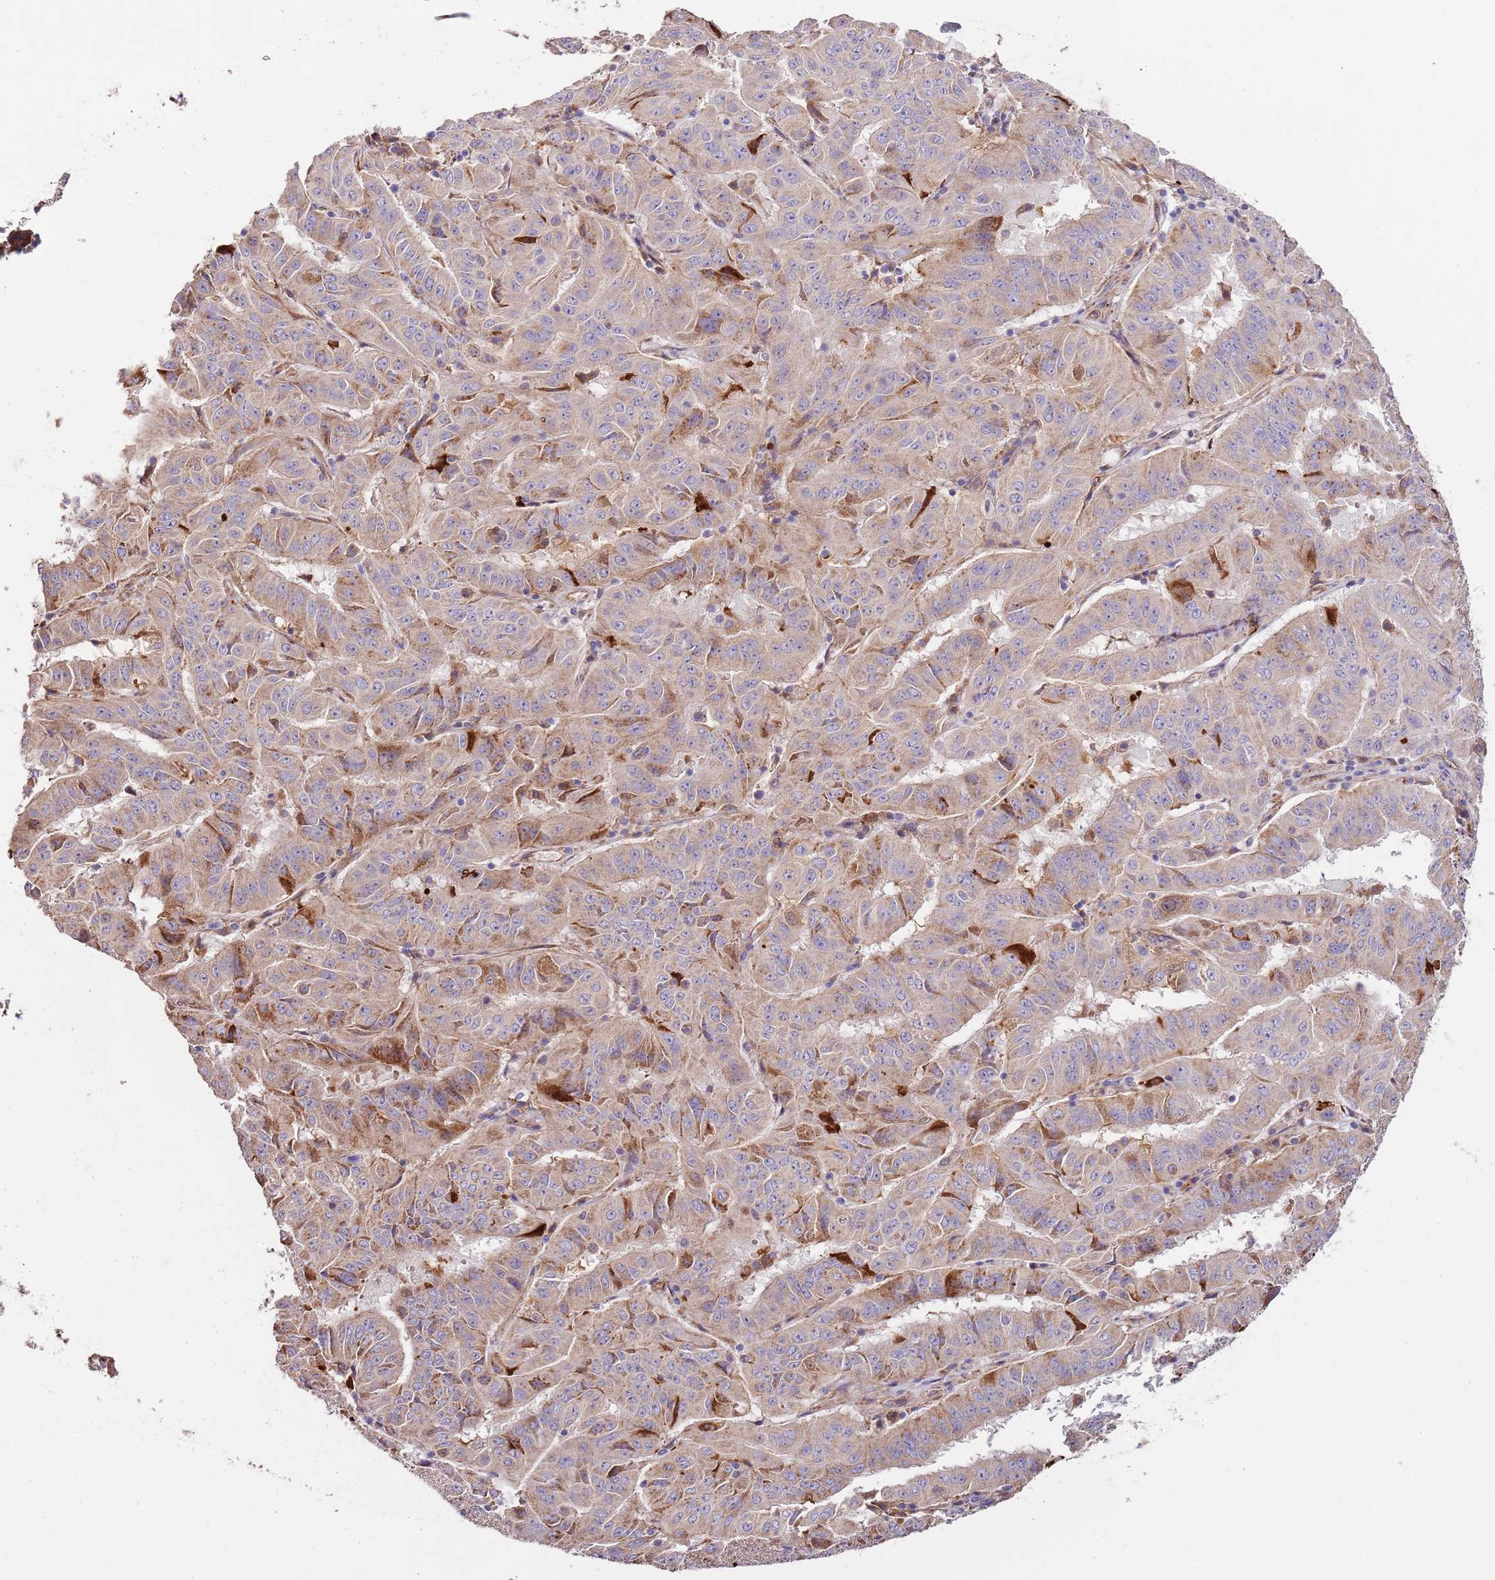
{"staining": {"intensity": "moderate", "quantity": "25%-75%", "location": "cytoplasmic/membranous"}, "tissue": "pancreatic cancer", "cell_type": "Tumor cells", "image_type": "cancer", "snomed": [{"axis": "morphology", "description": "Adenocarcinoma, NOS"}, {"axis": "topography", "description": "Pancreas"}], "caption": "A brown stain labels moderate cytoplasmic/membranous positivity of a protein in pancreatic cancer (adenocarcinoma) tumor cells.", "gene": "DOCK6", "patient": {"sex": "male", "age": 63}}